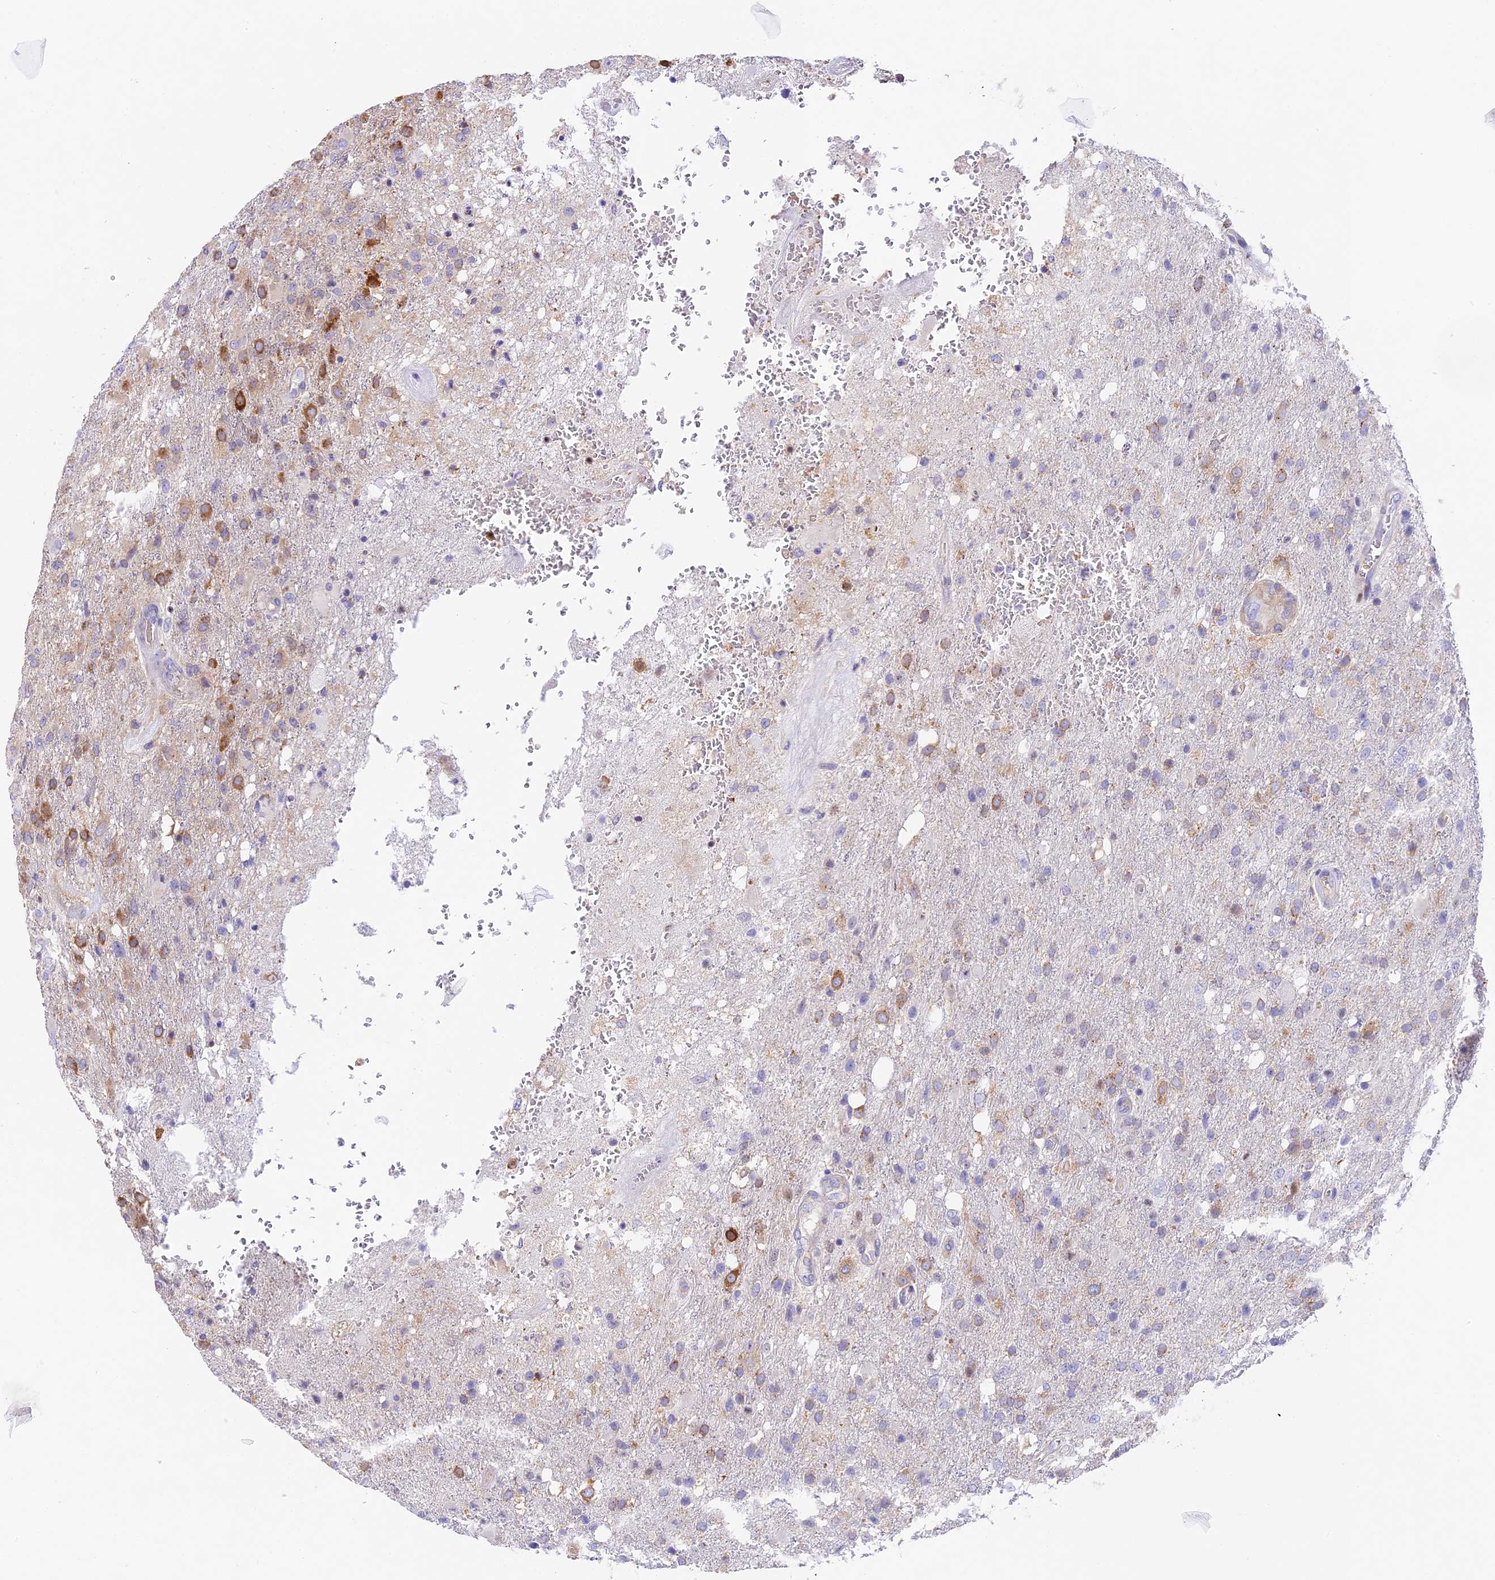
{"staining": {"intensity": "moderate", "quantity": "<25%", "location": "cytoplasmic/membranous"}, "tissue": "glioma", "cell_type": "Tumor cells", "image_type": "cancer", "snomed": [{"axis": "morphology", "description": "Glioma, malignant, High grade"}, {"axis": "topography", "description": "Brain"}], "caption": "Malignant glioma (high-grade) stained with a brown dye displays moderate cytoplasmic/membranous positive staining in approximately <25% of tumor cells.", "gene": "HOMER3", "patient": {"sex": "female", "age": 74}}